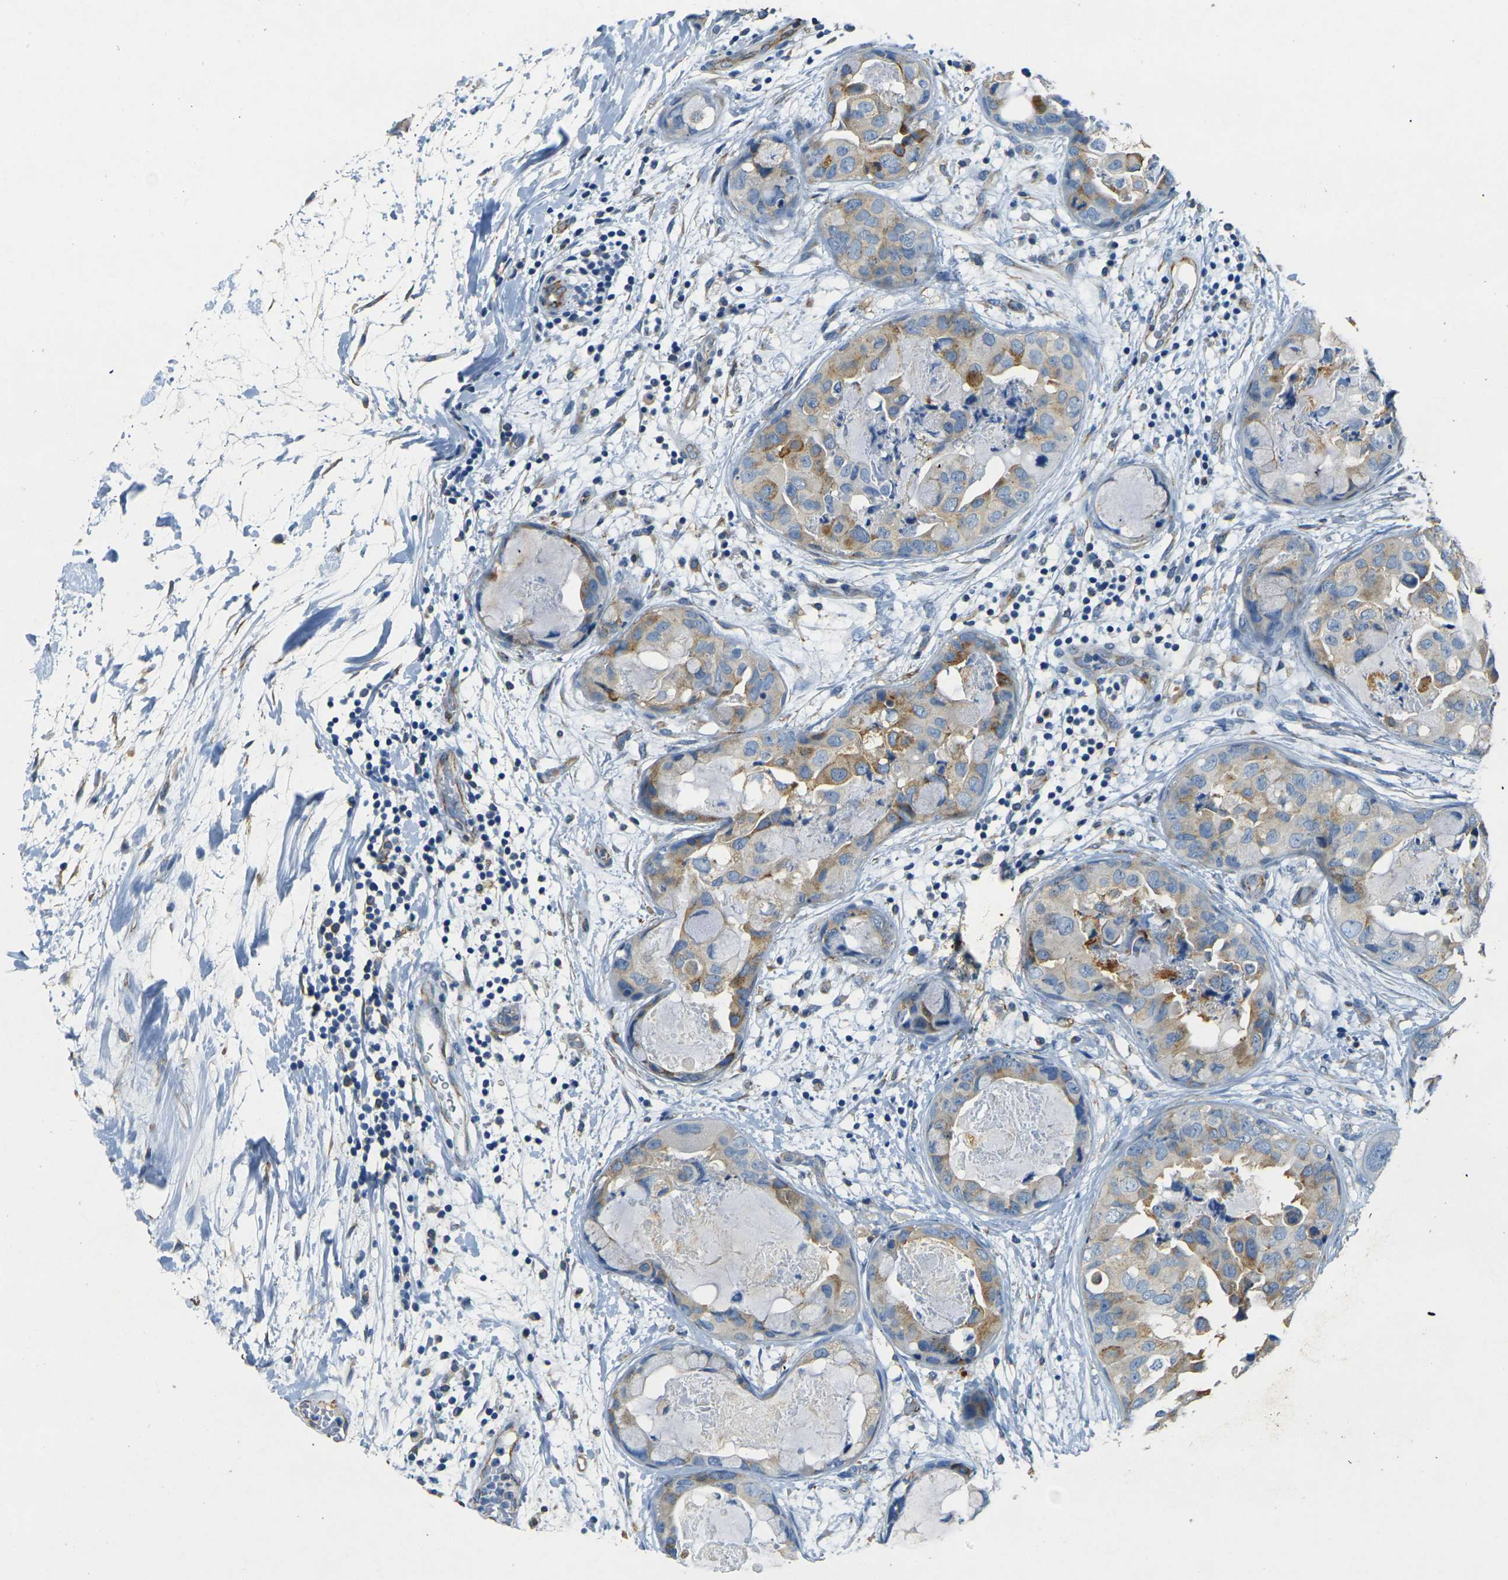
{"staining": {"intensity": "moderate", "quantity": "25%-75%", "location": "cytoplasmic/membranous"}, "tissue": "breast cancer", "cell_type": "Tumor cells", "image_type": "cancer", "snomed": [{"axis": "morphology", "description": "Duct carcinoma"}, {"axis": "topography", "description": "Breast"}], "caption": "Protein staining exhibits moderate cytoplasmic/membranous expression in about 25%-75% of tumor cells in breast cancer.", "gene": "SORT1", "patient": {"sex": "female", "age": 40}}